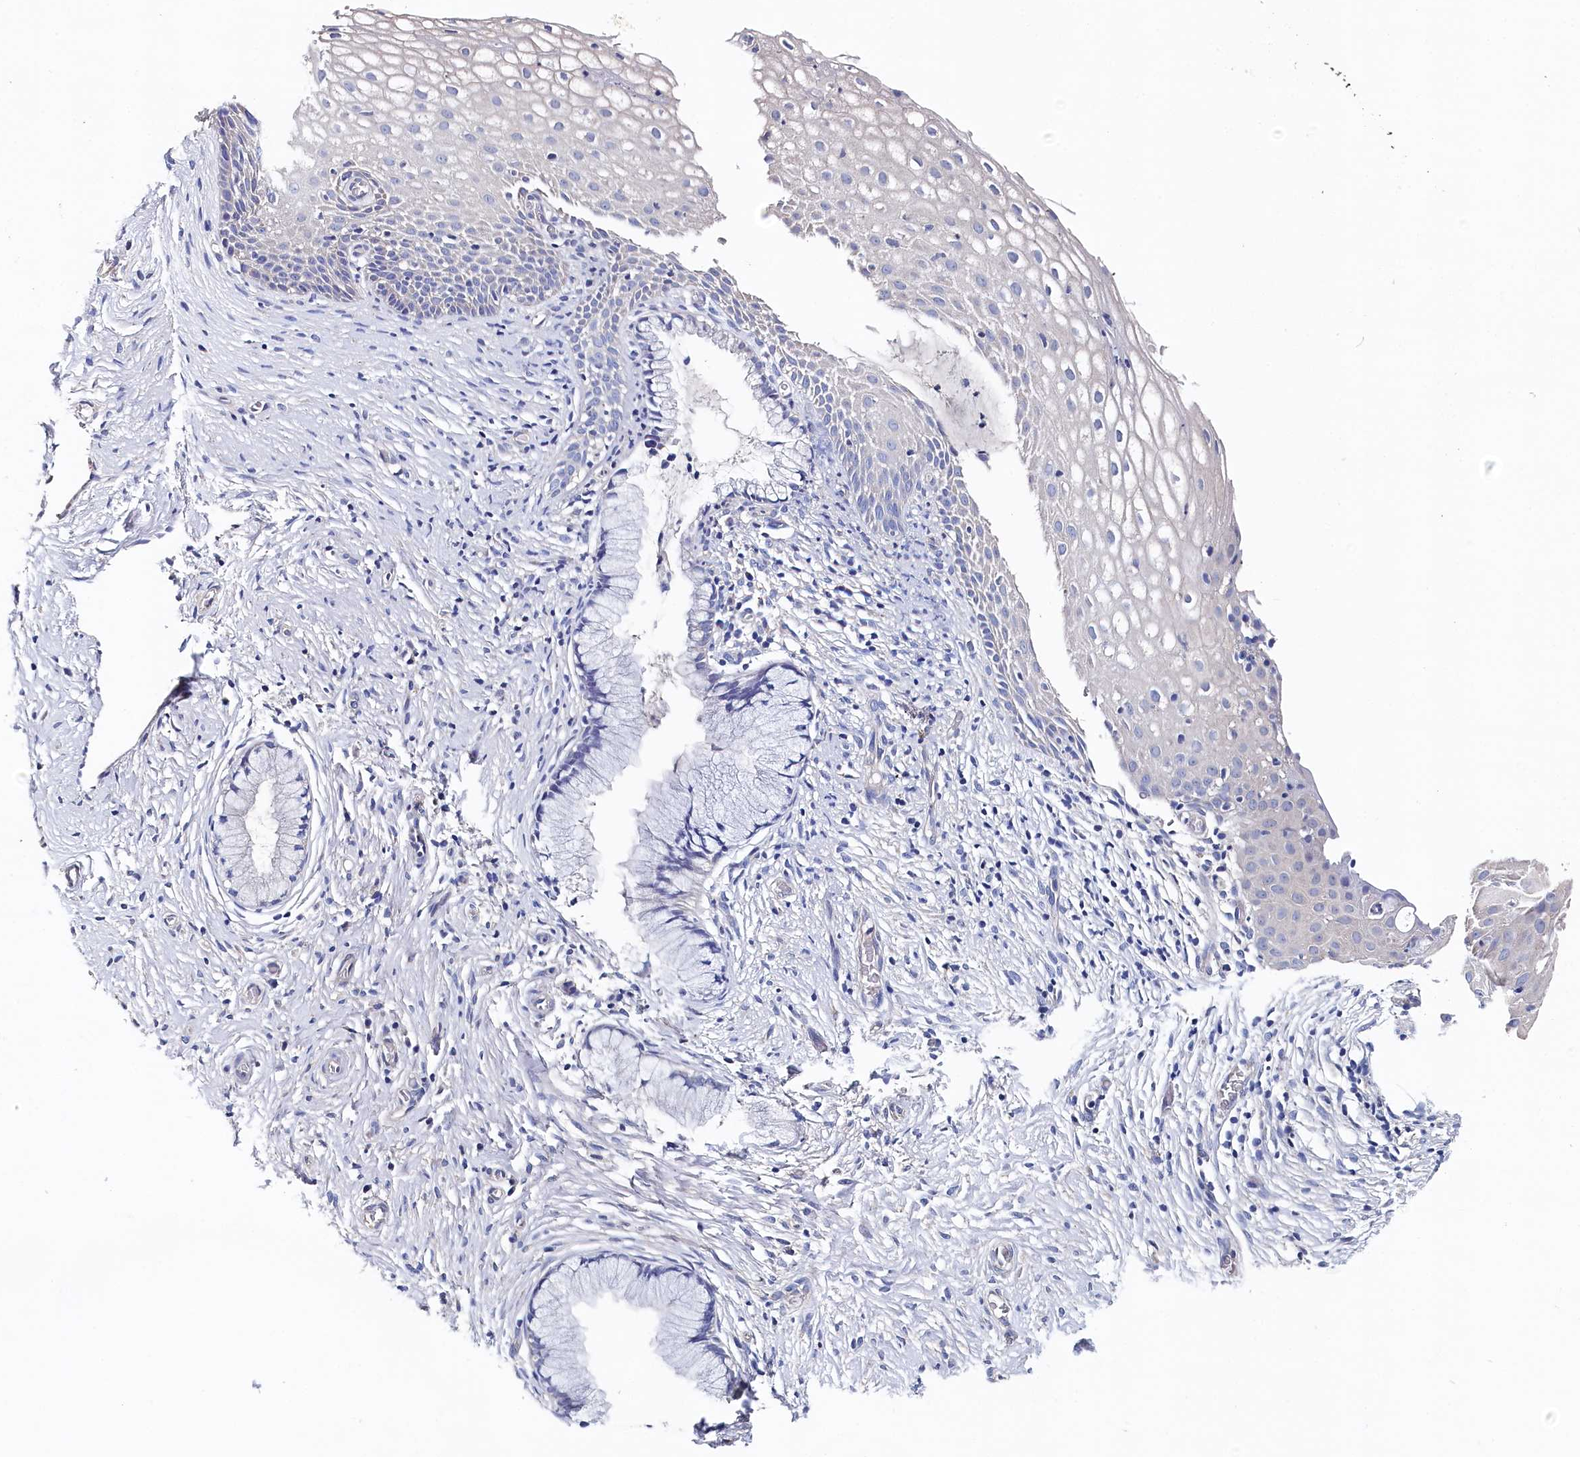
{"staining": {"intensity": "negative", "quantity": "none", "location": "none"}, "tissue": "cervix", "cell_type": "Glandular cells", "image_type": "normal", "snomed": [{"axis": "morphology", "description": "Normal tissue, NOS"}, {"axis": "topography", "description": "Cervix"}], "caption": "Cervix stained for a protein using immunohistochemistry displays no staining glandular cells.", "gene": "BHMT", "patient": {"sex": "female", "age": 33}}